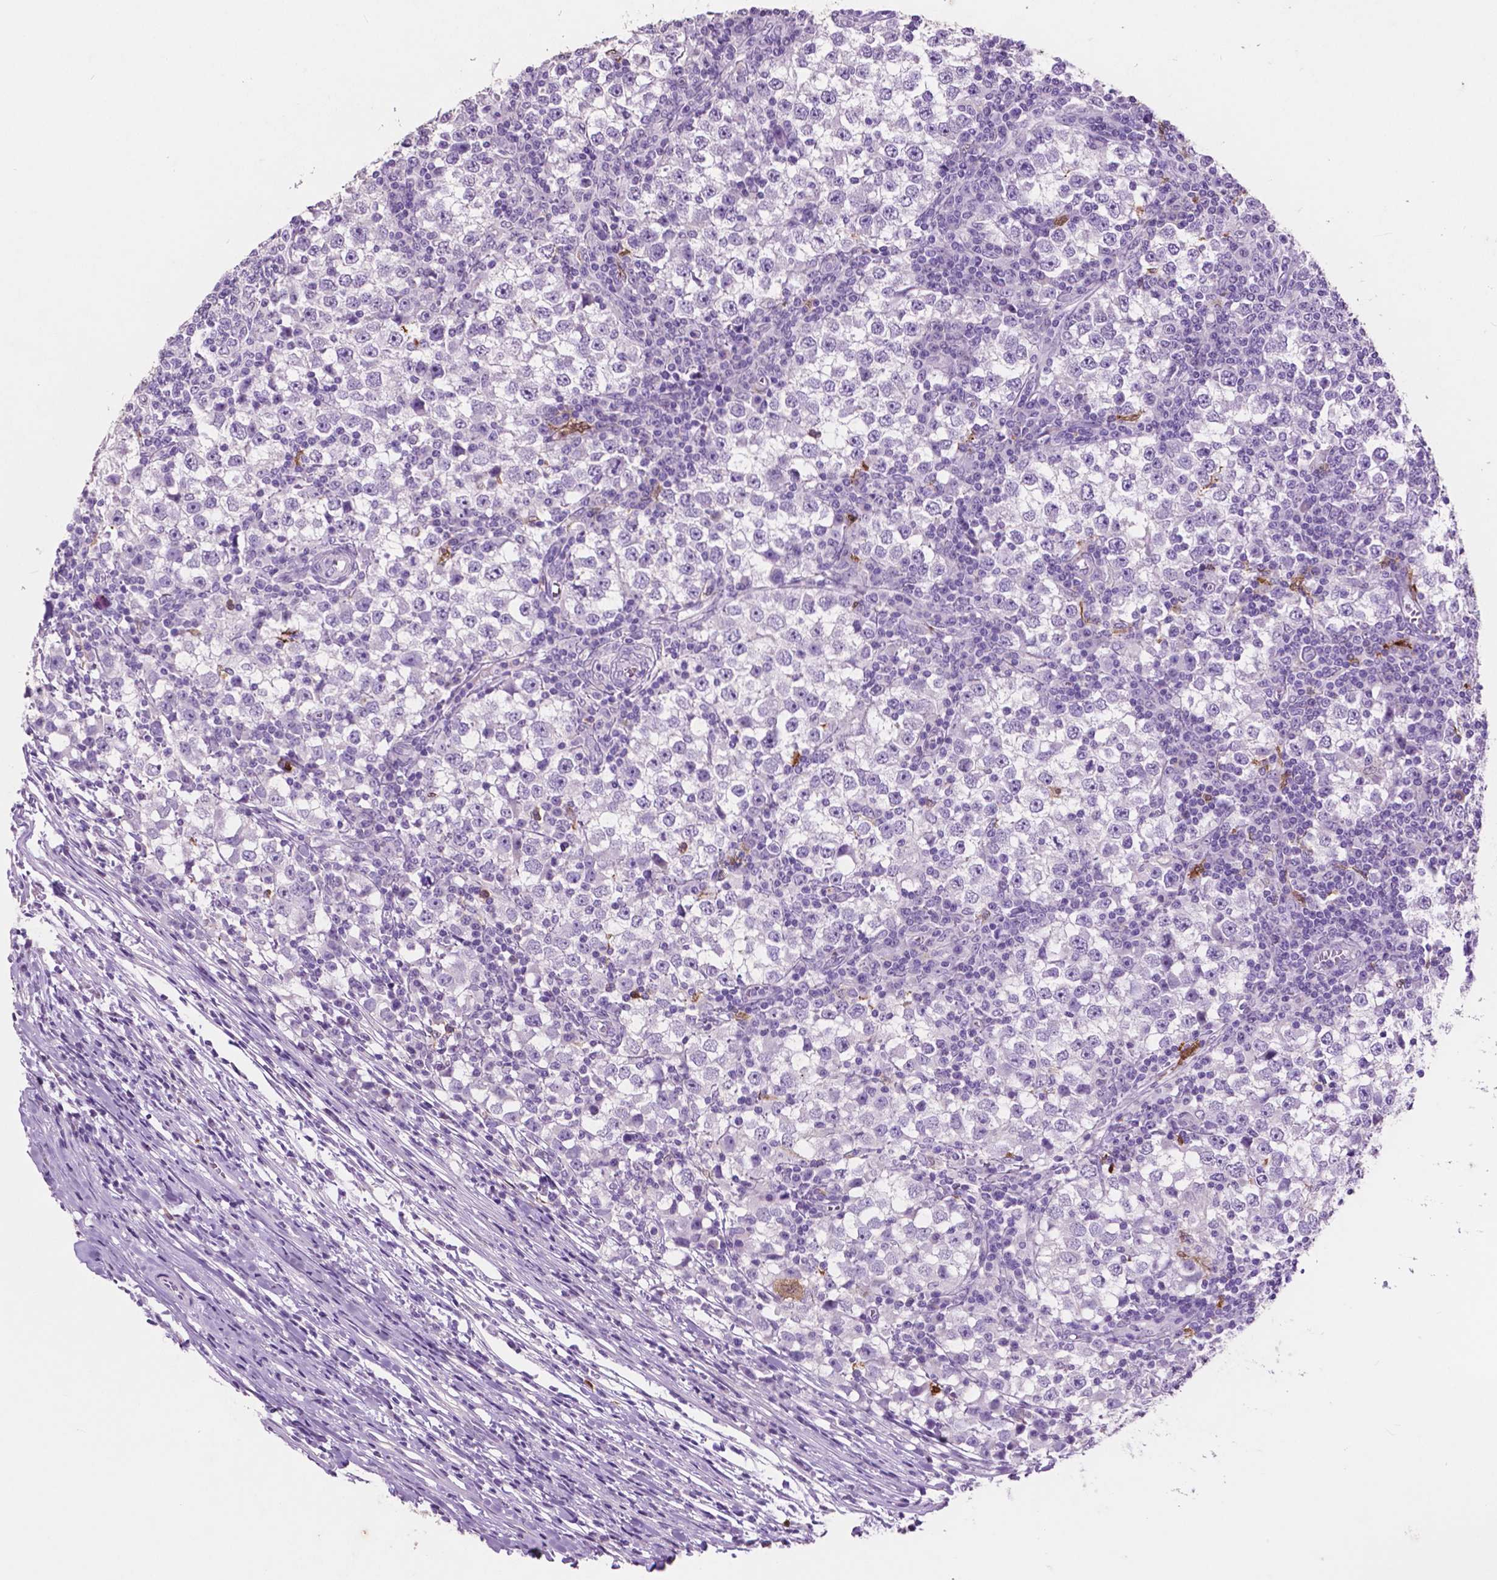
{"staining": {"intensity": "negative", "quantity": "none", "location": "none"}, "tissue": "testis cancer", "cell_type": "Tumor cells", "image_type": "cancer", "snomed": [{"axis": "morphology", "description": "Seminoma, NOS"}, {"axis": "topography", "description": "Testis"}], "caption": "This is an immunohistochemistry (IHC) photomicrograph of human testis seminoma. There is no positivity in tumor cells.", "gene": "IDO1", "patient": {"sex": "male", "age": 65}}